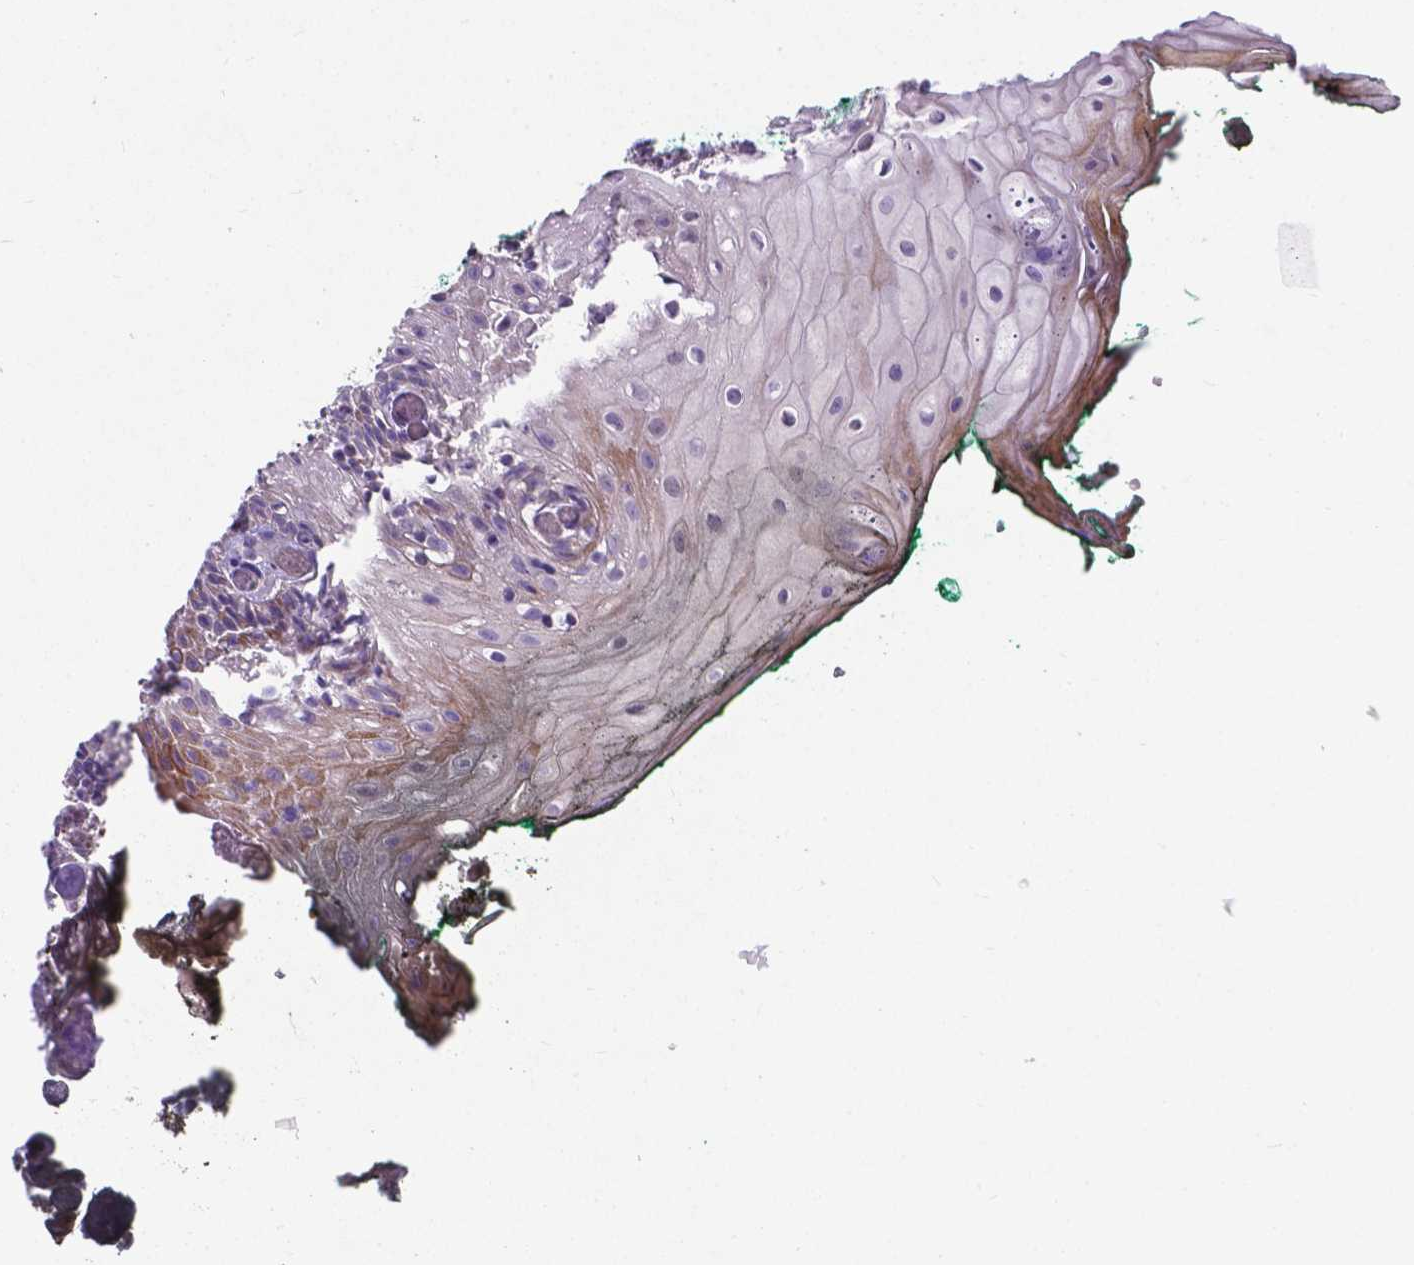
{"staining": {"intensity": "moderate", "quantity": "<25%", "location": "cytoplasmic/membranous"}, "tissue": "oral mucosa", "cell_type": "Squamous epithelial cells", "image_type": "normal", "snomed": [{"axis": "morphology", "description": "Normal tissue, NOS"}, {"axis": "topography", "description": "Oral tissue"}, {"axis": "topography", "description": "Head-Neck"}], "caption": "The micrograph demonstrates staining of normal oral mucosa, revealing moderate cytoplasmic/membranous protein staining (brown color) within squamous epithelial cells.", "gene": "PFKFB4", "patient": {"sex": "female", "age": 68}}